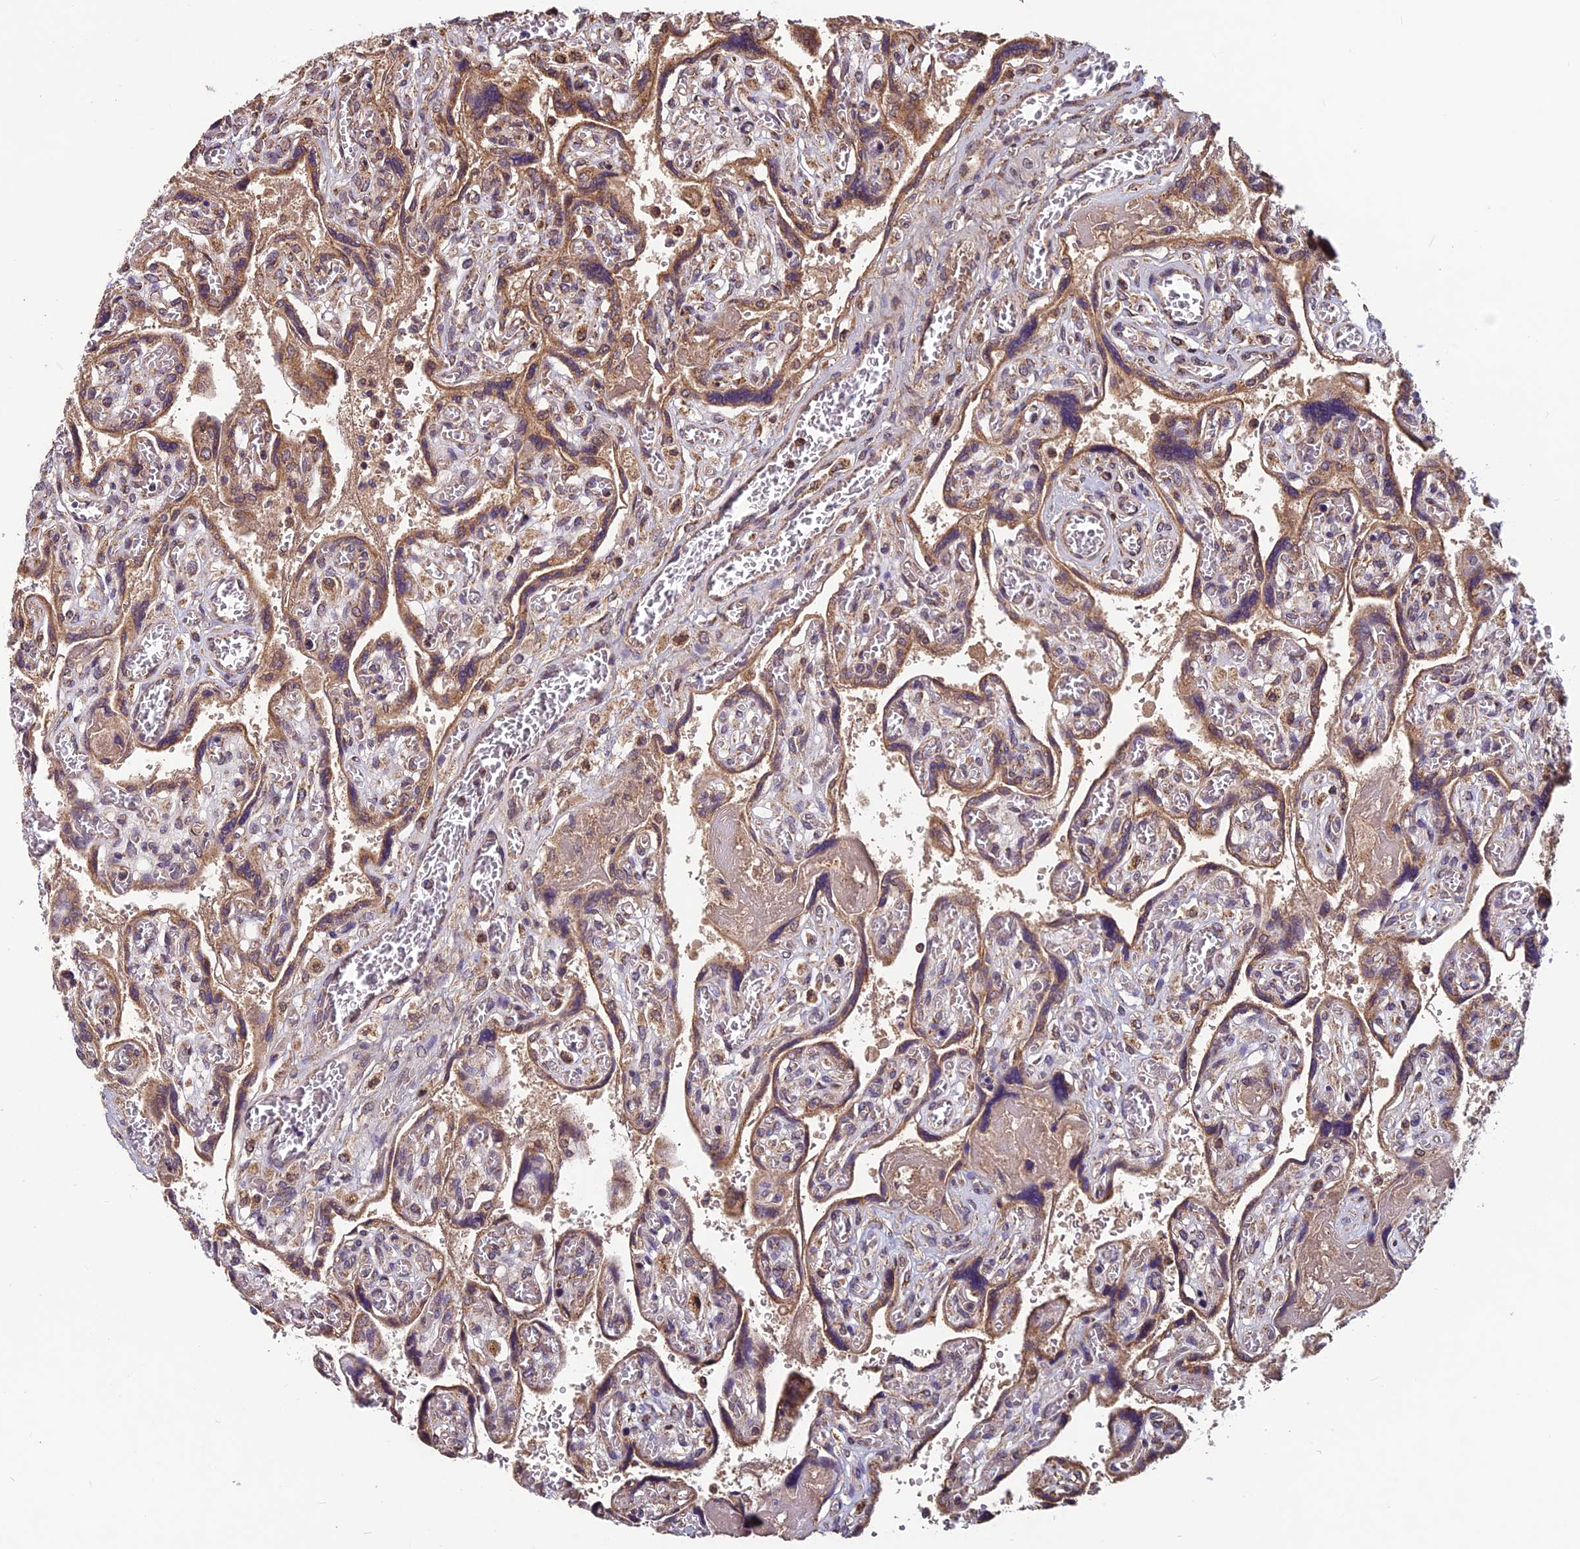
{"staining": {"intensity": "strong", "quantity": ">75%", "location": "cytoplasmic/membranous"}, "tissue": "placenta", "cell_type": "Decidual cells", "image_type": "normal", "snomed": [{"axis": "morphology", "description": "Normal tissue, NOS"}, {"axis": "topography", "description": "Placenta"}], "caption": "Human placenta stained for a protein (brown) demonstrates strong cytoplasmic/membranous positive positivity in approximately >75% of decidual cells.", "gene": "CCDC15", "patient": {"sex": "female", "age": 39}}